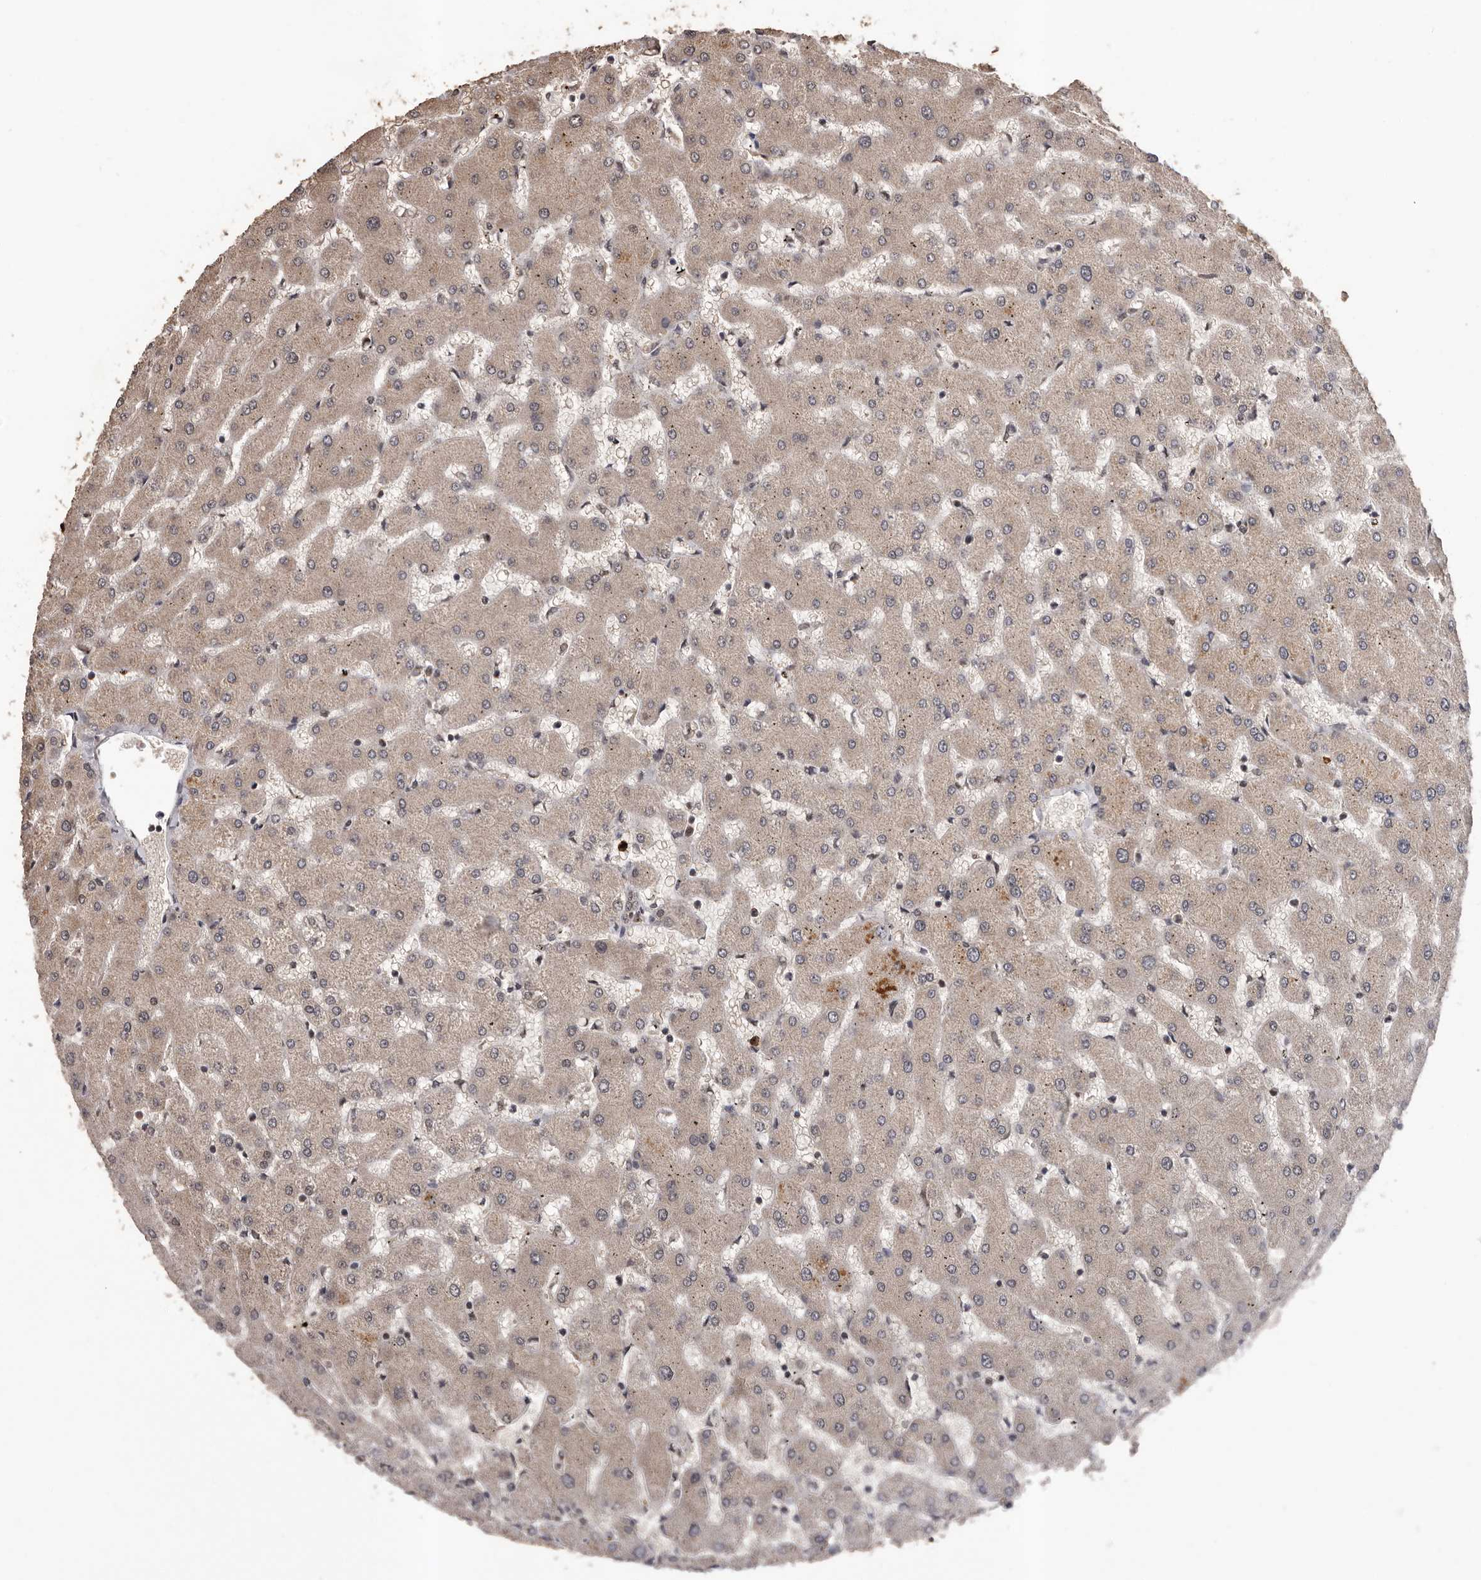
{"staining": {"intensity": "weak", "quantity": ">75%", "location": "cytoplasmic/membranous"}, "tissue": "liver", "cell_type": "Cholangiocytes", "image_type": "normal", "snomed": [{"axis": "morphology", "description": "Normal tissue, NOS"}, {"axis": "topography", "description": "Liver"}], "caption": "A low amount of weak cytoplasmic/membranous positivity is seen in approximately >75% of cholangiocytes in unremarkable liver.", "gene": "VPS37A", "patient": {"sex": "female", "age": 63}}